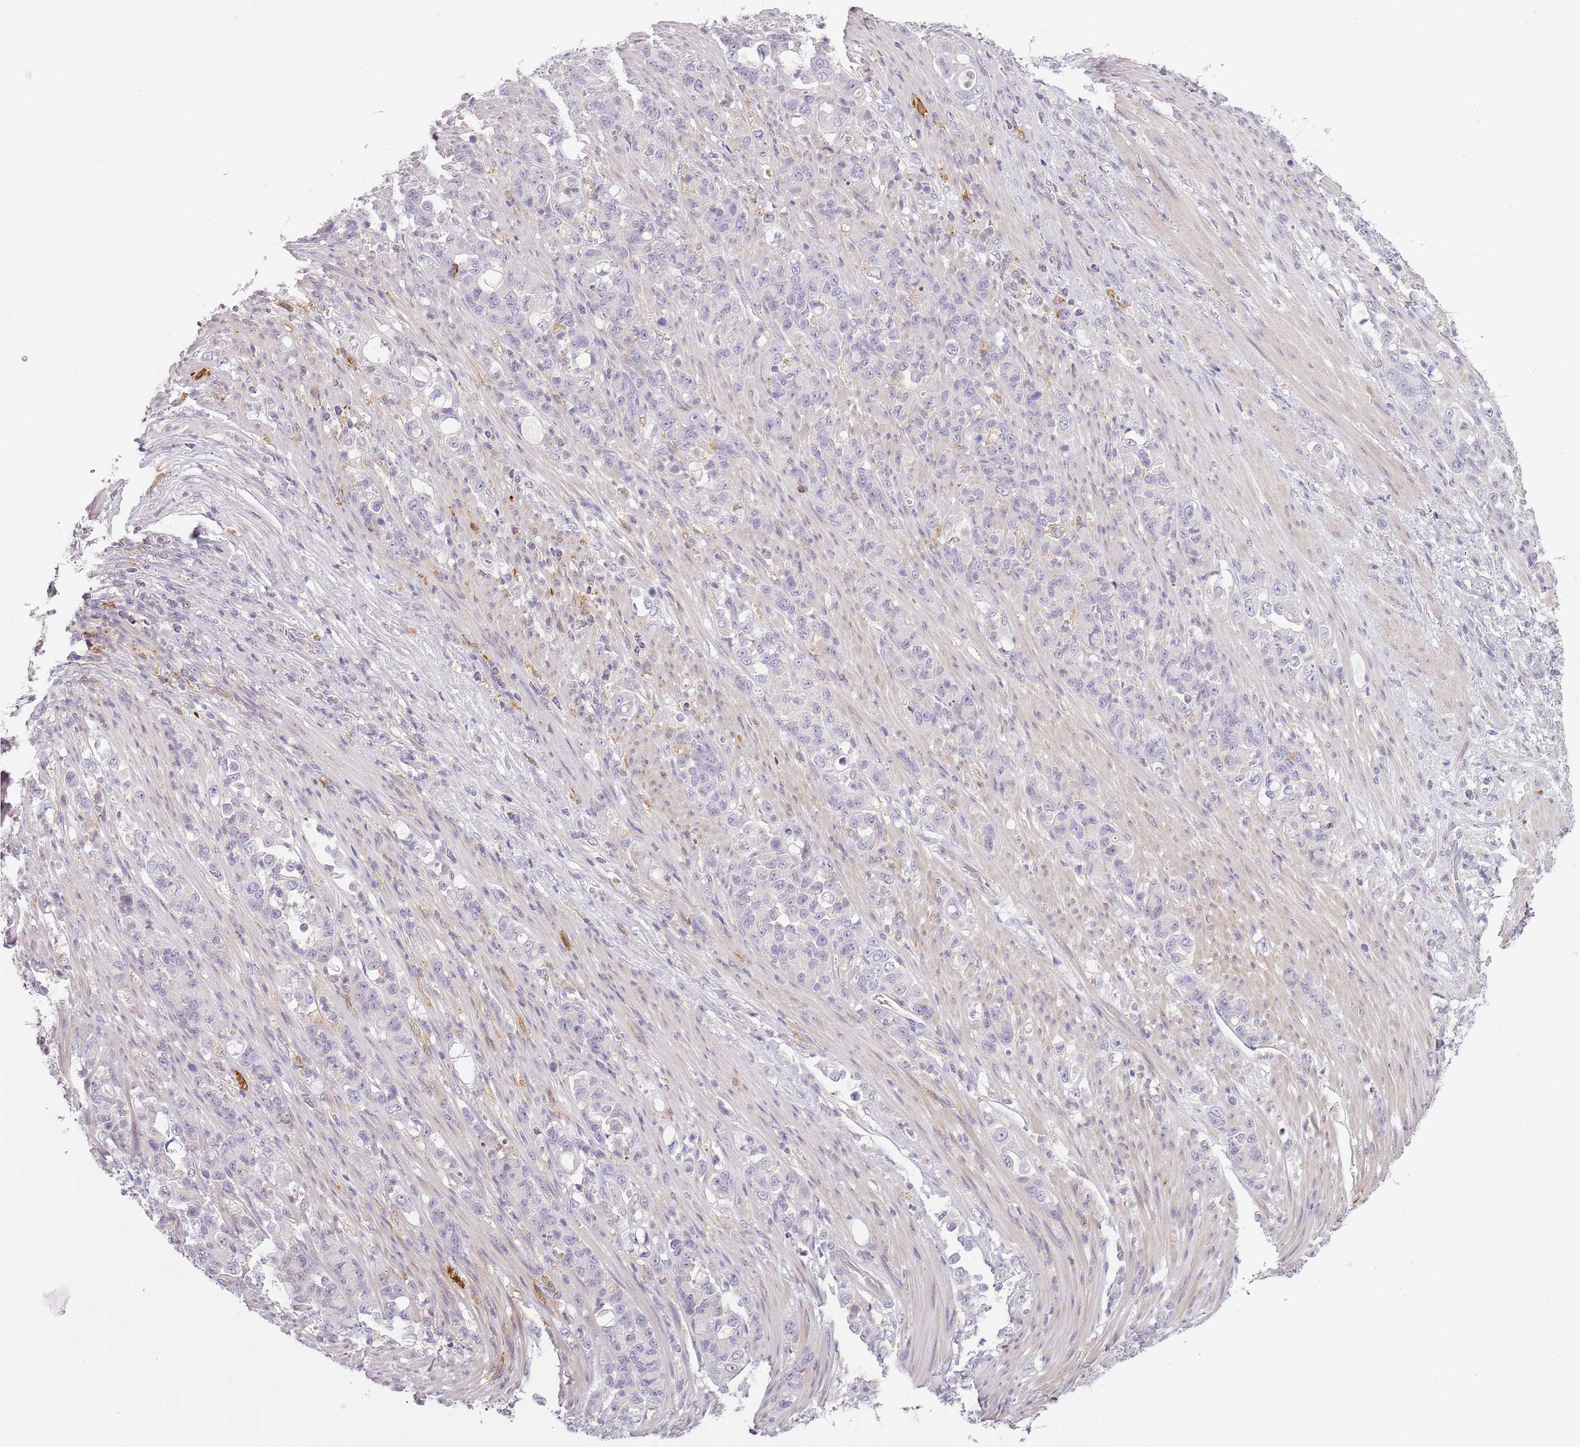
{"staining": {"intensity": "negative", "quantity": "none", "location": "none"}, "tissue": "stomach cancer", "cell_type": "Tumor cells", "image_type": "cancer", "snomed": [{"axis": "morphology", "description": "Normal tissue, NOS"}, {"axis": "morphology", "description": "Adenocarcinoma, NOS"}, {"axis": "topography", "description": "Stomach"}], "caption": "DAB immunohistochemical staining of human adenocarcinoma (stomach) exhibits no significant staining in tumor cells.", "gene": "CC2D2B", "patient": {"sex": "female", "age": 79}}